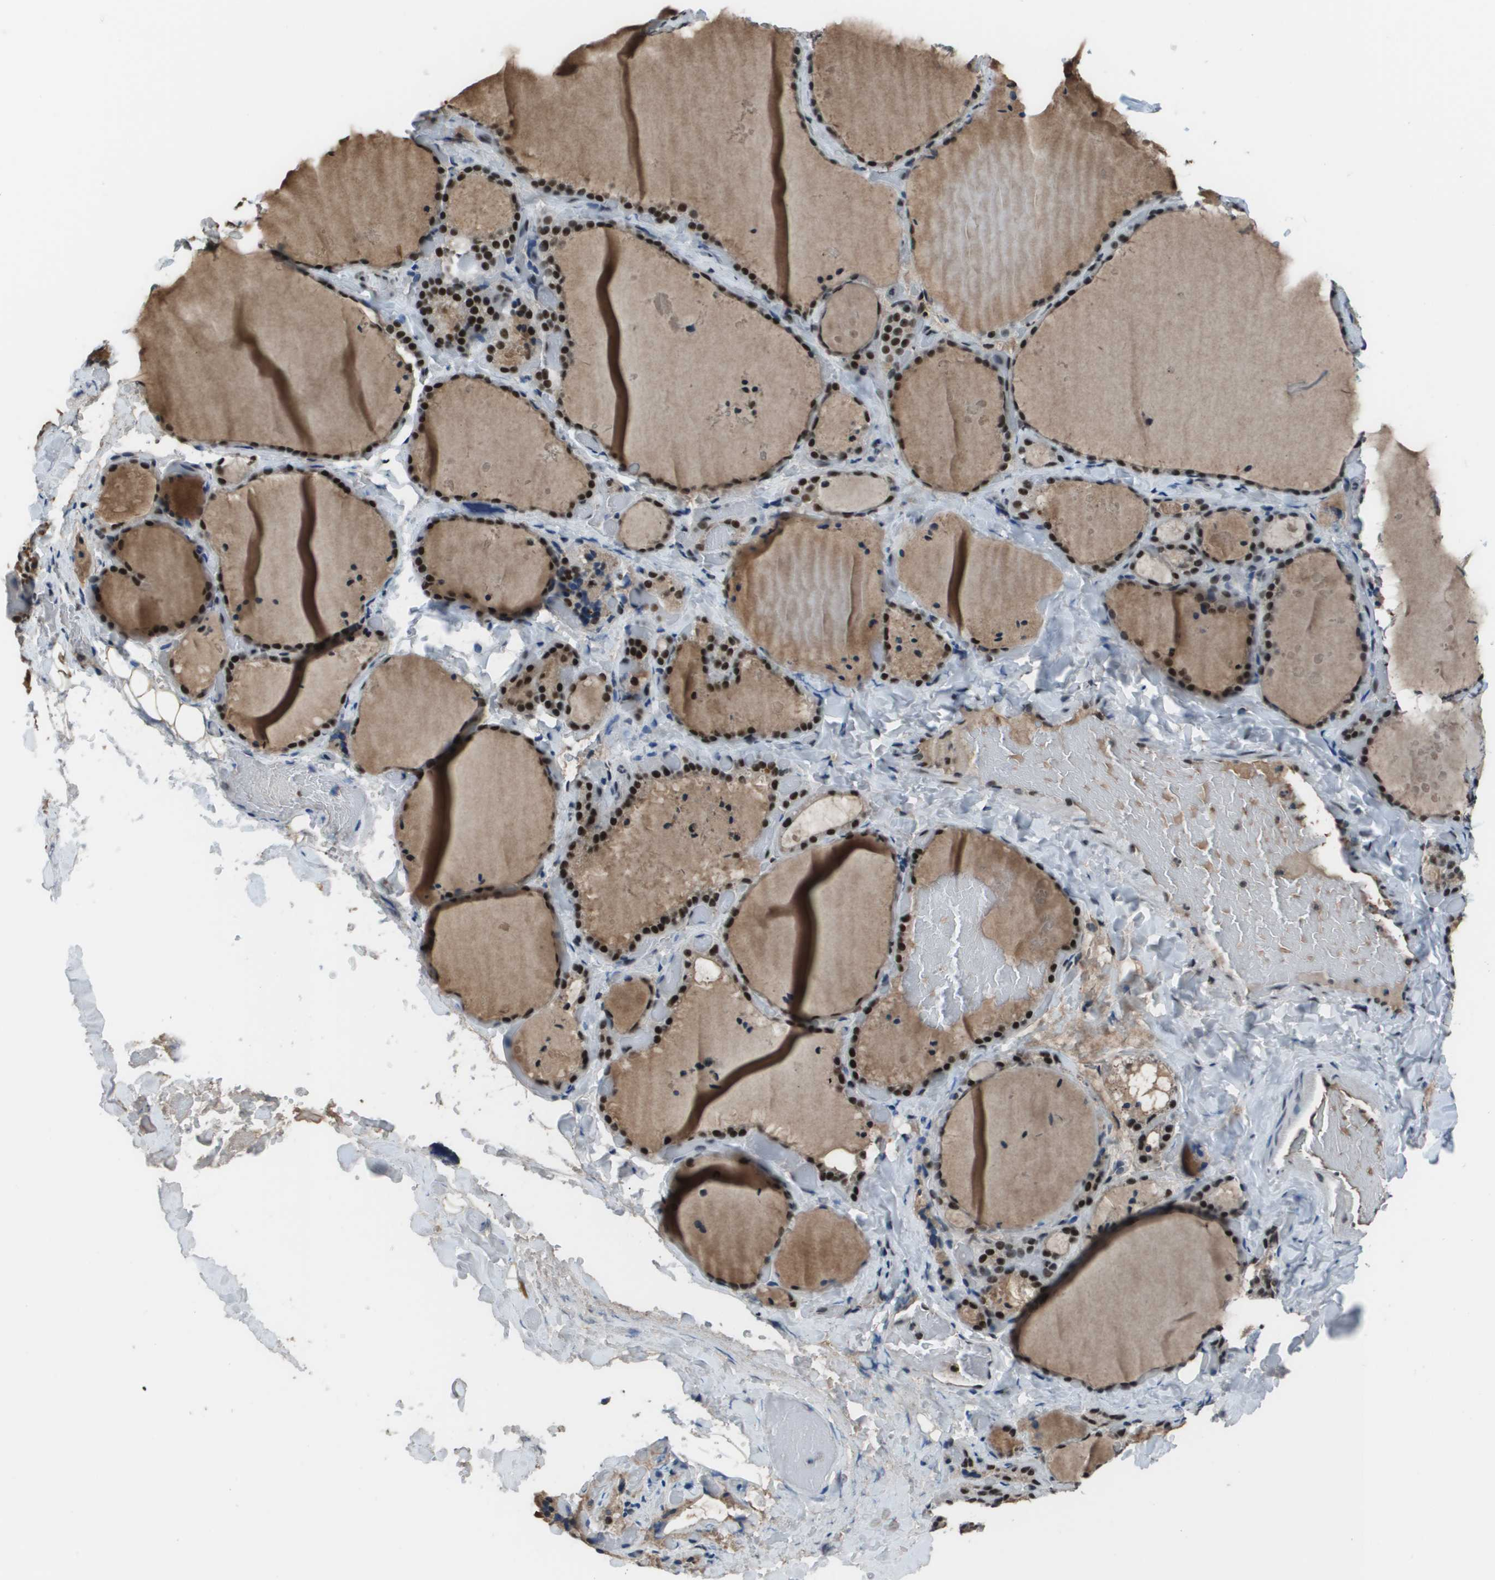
{"staining": {"intensity": "strong", "quantity": ">75%", "location": "nuclear"}, "tissue": "thyroid gland", "cell_type": "Glandular cells", "image_type": "normal", "snomed": [{"axis": "morphology", "description": "Normal tissue, NOS"}, {"axis": "topography", "description": "Thyroid gland"}], "caption": "Immunohistochemistry (IHC) photomicrograph of benign thyroid gland stained for a protein (brown), which reveals high levels of strong nuclear expression in about >75% of glandular cells.", "gene": "THRAP3", "patient": {"sex": "female", "age": 44}}